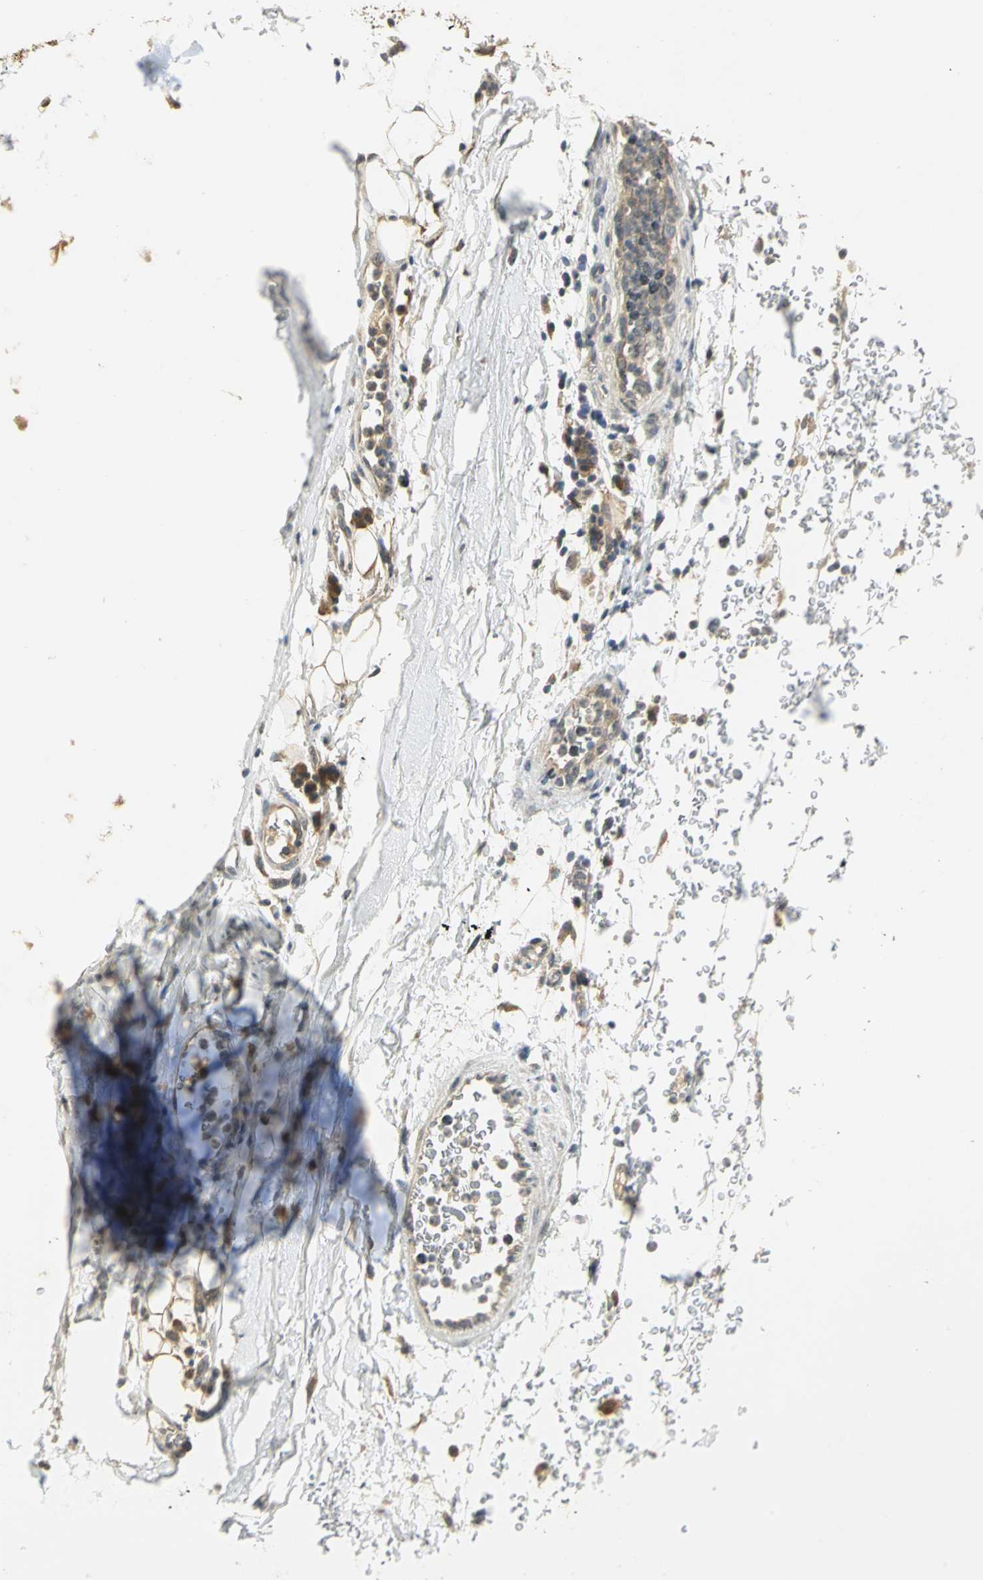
{"staining": {"intensity": "negative", "quantity": "none", "location": "none"}, "tissue": "adipose tissue", "cell_type": "Adipocytes", "image_type": "normal", "snomed": [{"axis": "morphology", "description": "Normal tissue, NOS"}, {"axis": "topography", "description": "Cartilage tissue"}, {"axis": "topography", "description": "Bronchus"}], "caption": "Immunohistochemical staining of normal adipose tissue shows no significant staining in adipocytes. (DAB (3,3'-diaminobenzidine) IHC, high magnification).", "gene": "MAPK8IP3", "patient": {"sex": "female", "age": 73}}